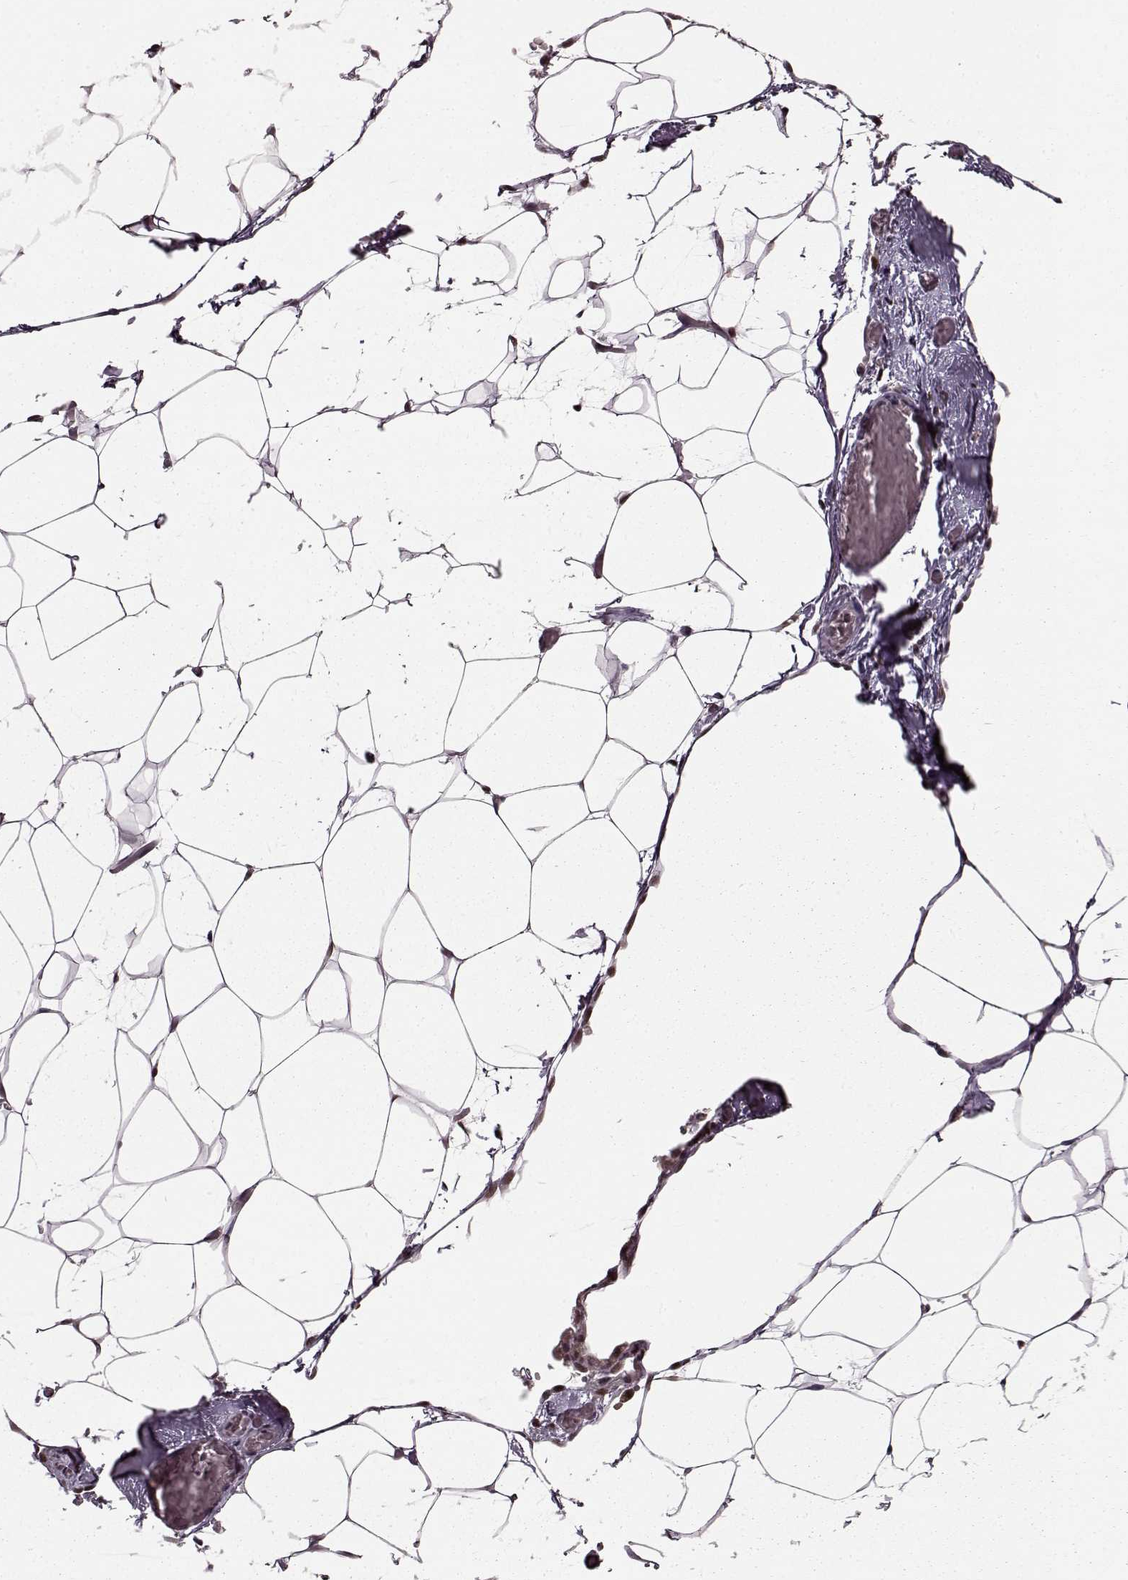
{"staining": {"intensity": "weak", "quantity": "25%-75%", "location": "nuclear"}, "tissue": "adipose tissue", "cell_type": "Adipocytes", "image_type": "normal", "snomed": [{"axis": "morphology", "description": "Normal tissue, NOS"}, {"axis": "topography", "description": "Adipose tissue"}], "caption": "High-power microscopy captured an immunohistochemistry (IHC) photomicrograph of unremarkable adipose tissue, revealing weak nuclear positivity in approximately 25%-75% of adipocytes.", "gene": "FTO", "patient": {"sex": "male", "age": 57}}